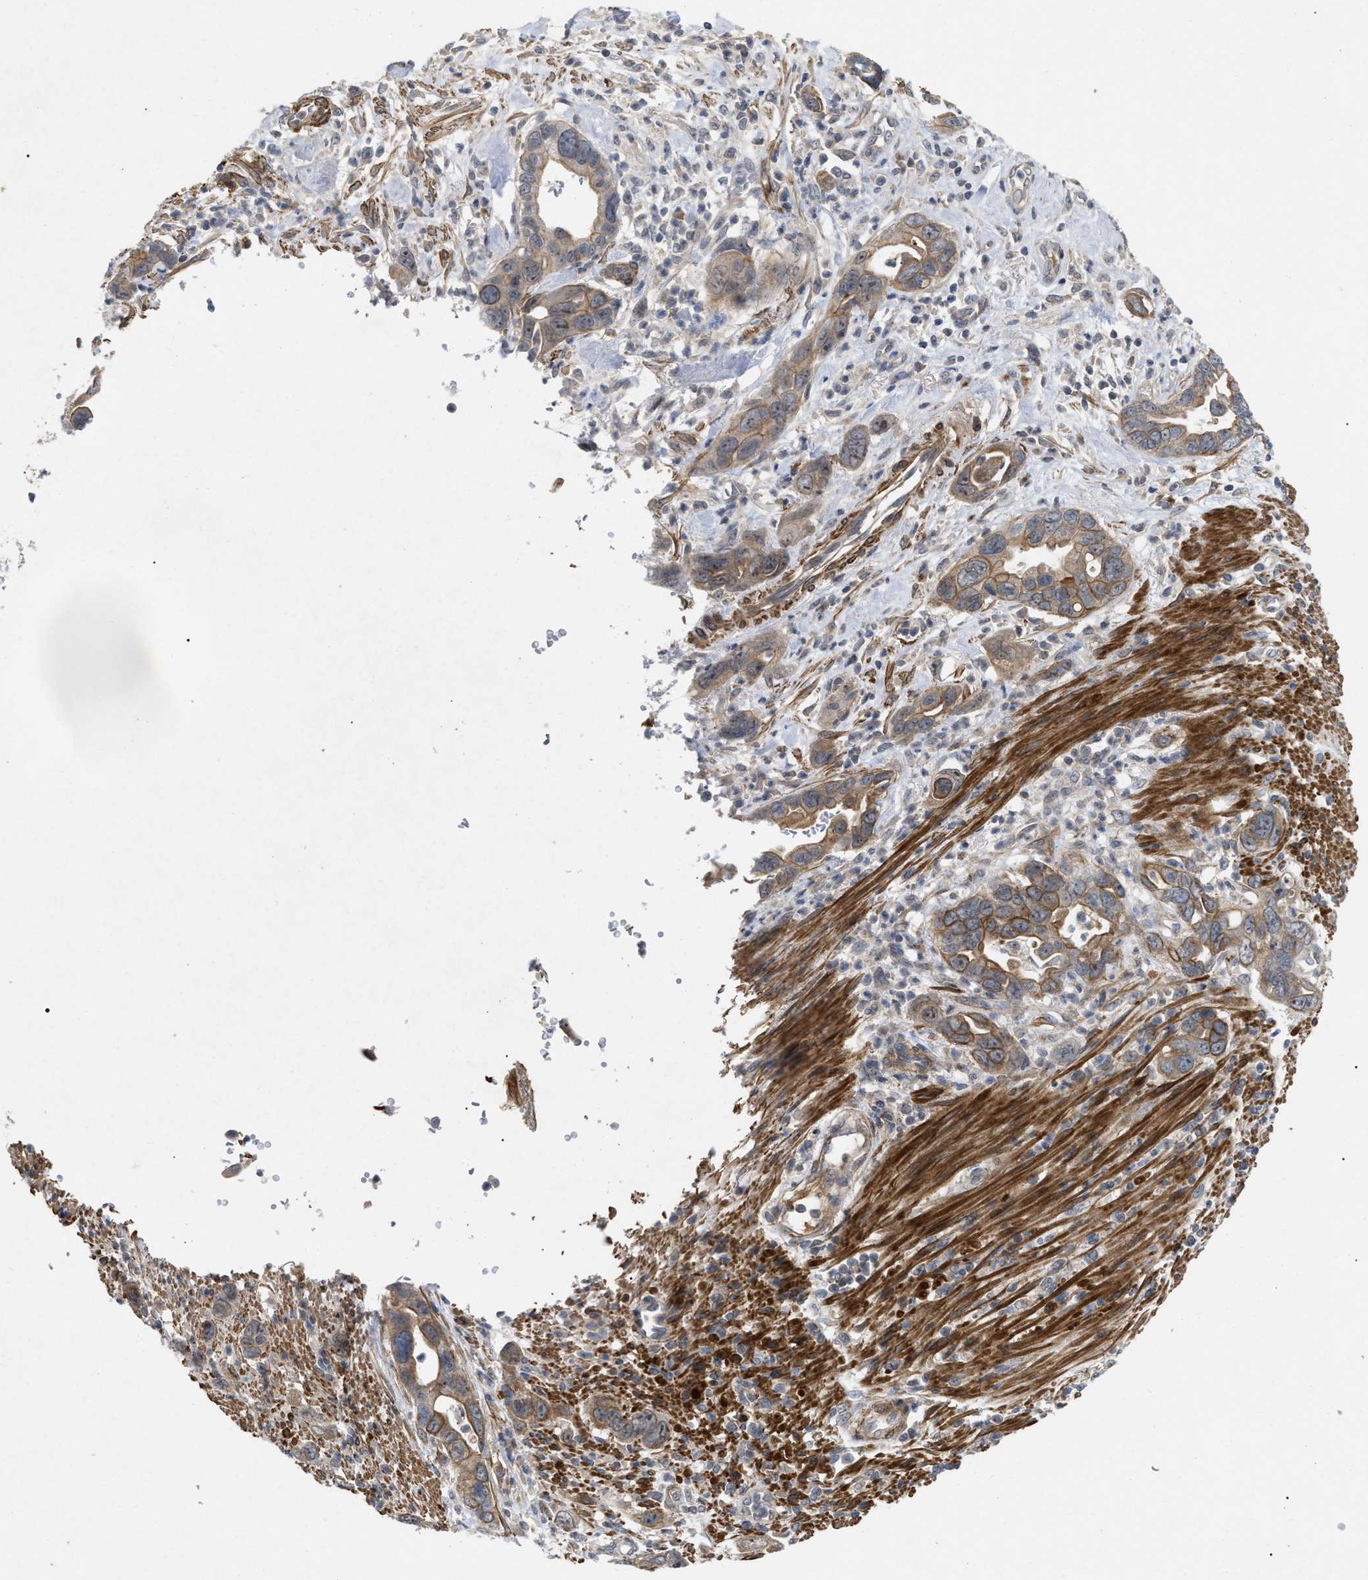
{"staining": {"intensity": "moderate", "quantity": ">75%", "location": "cytoplasmic/membranous"}, "tissue": "pancreatic cancer", "cell_type": "Tumor cells", "image_type": "cancer", "snomed": [{"axis": "morphology", "description": "Adenocarcinoma, NOS"}, {"axis": "topography", "description": "Pancreas"}], "caption": "A brown stain shows moderate cytoplasmic/membranous expression of a protein in human pancreatic cancer tumor cells. (Brightfield microscopy of DAB IHC at high magnification).", "gene": "ST6GALNAC6", "patient": {"sex": "female", "age": 70}}